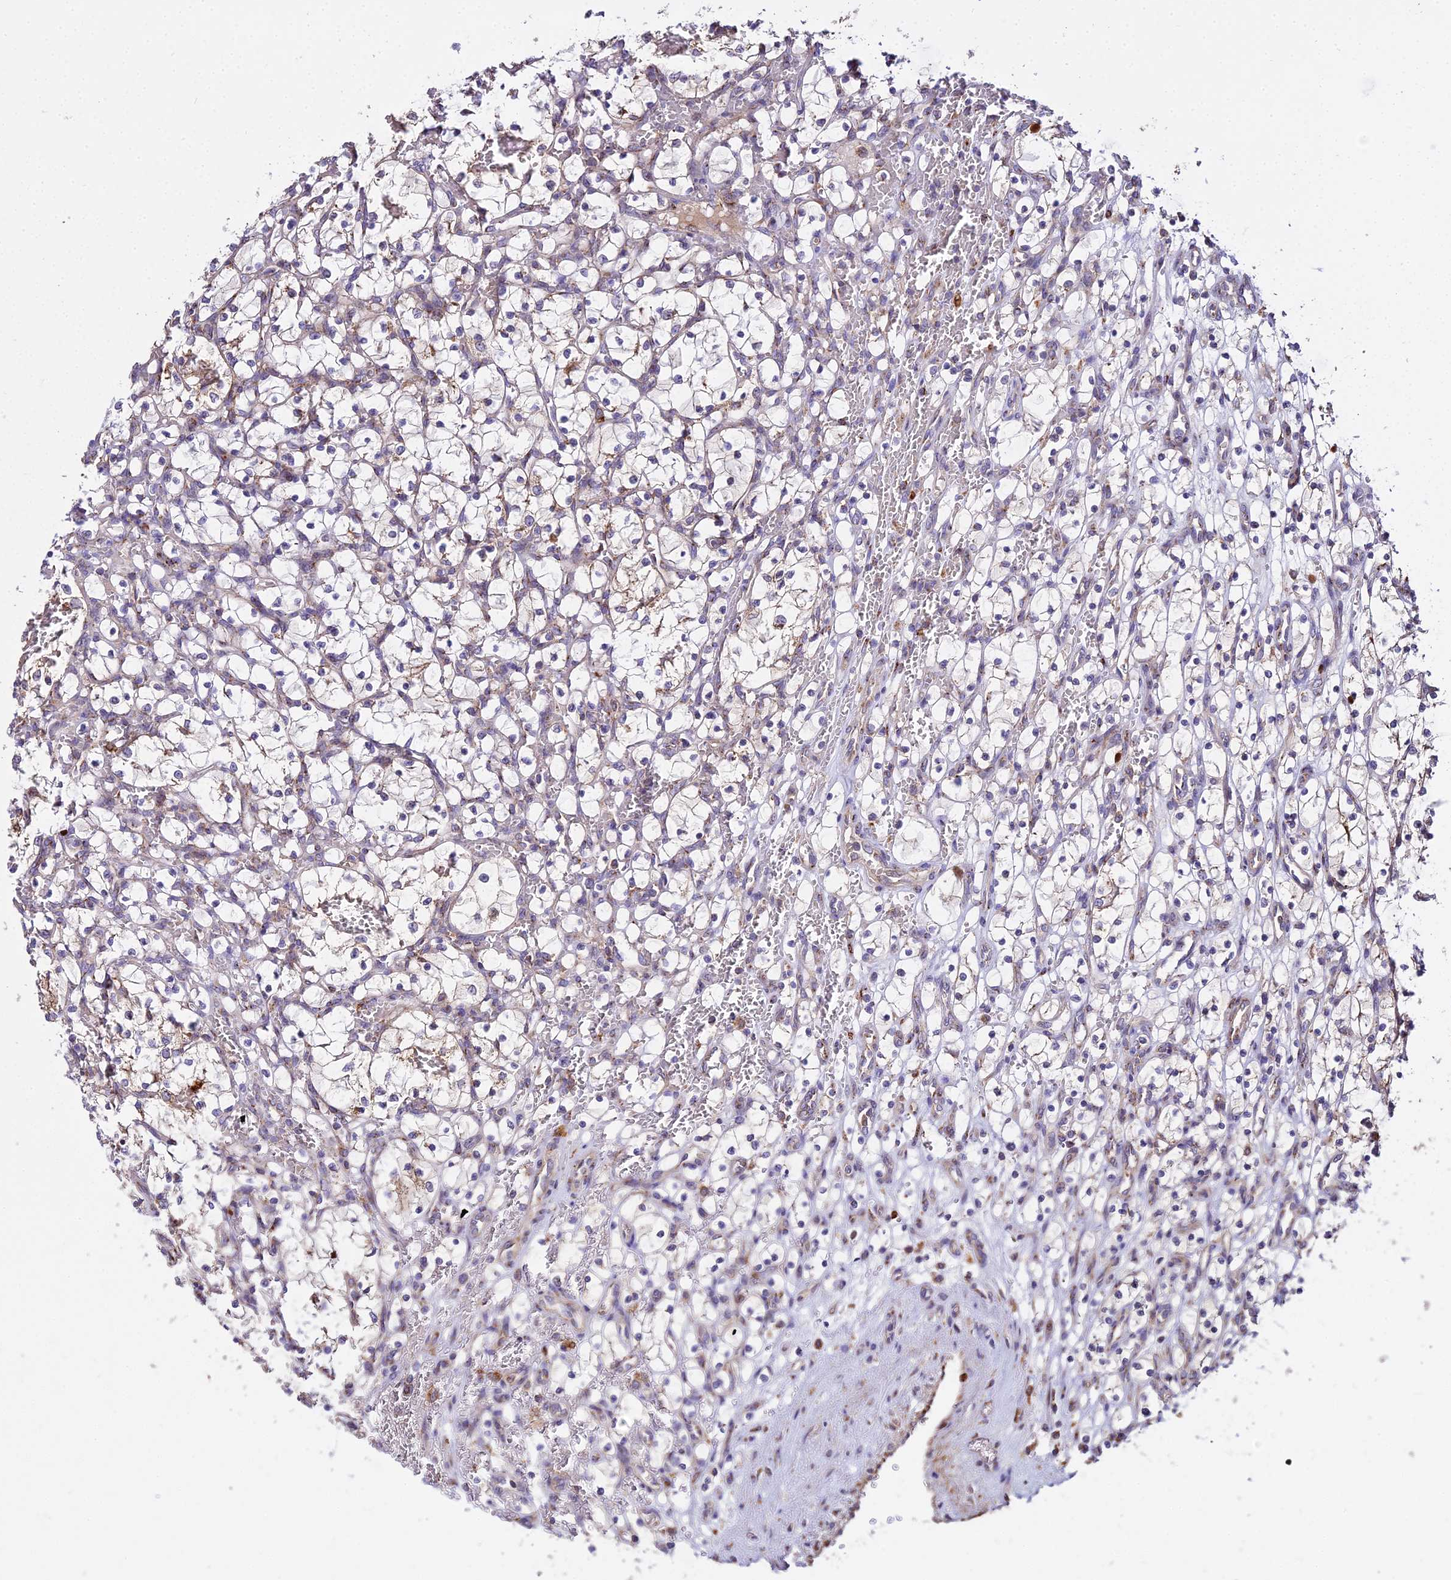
{"staining": {"intensity": "negative", "quantity": "none", "location": "none"}, "tissue": "renal cancer", "cell_type": "Tumor cells", "image_type": "cancer", "snomed": [{"axis": "morphology", "description": "Adenocarcinoma, NOS"}, {"axis": "topography", "description": "Kidney"}], "caption": "This micrograph is of renal adenocarcinoma stained with immunohistochemistry to label a protein in brown with the nuclei are counter-stained blue. There is no expression in tumor cells.", "gene": "PEX19", "patient": {"sex": "female", "age": 69}}